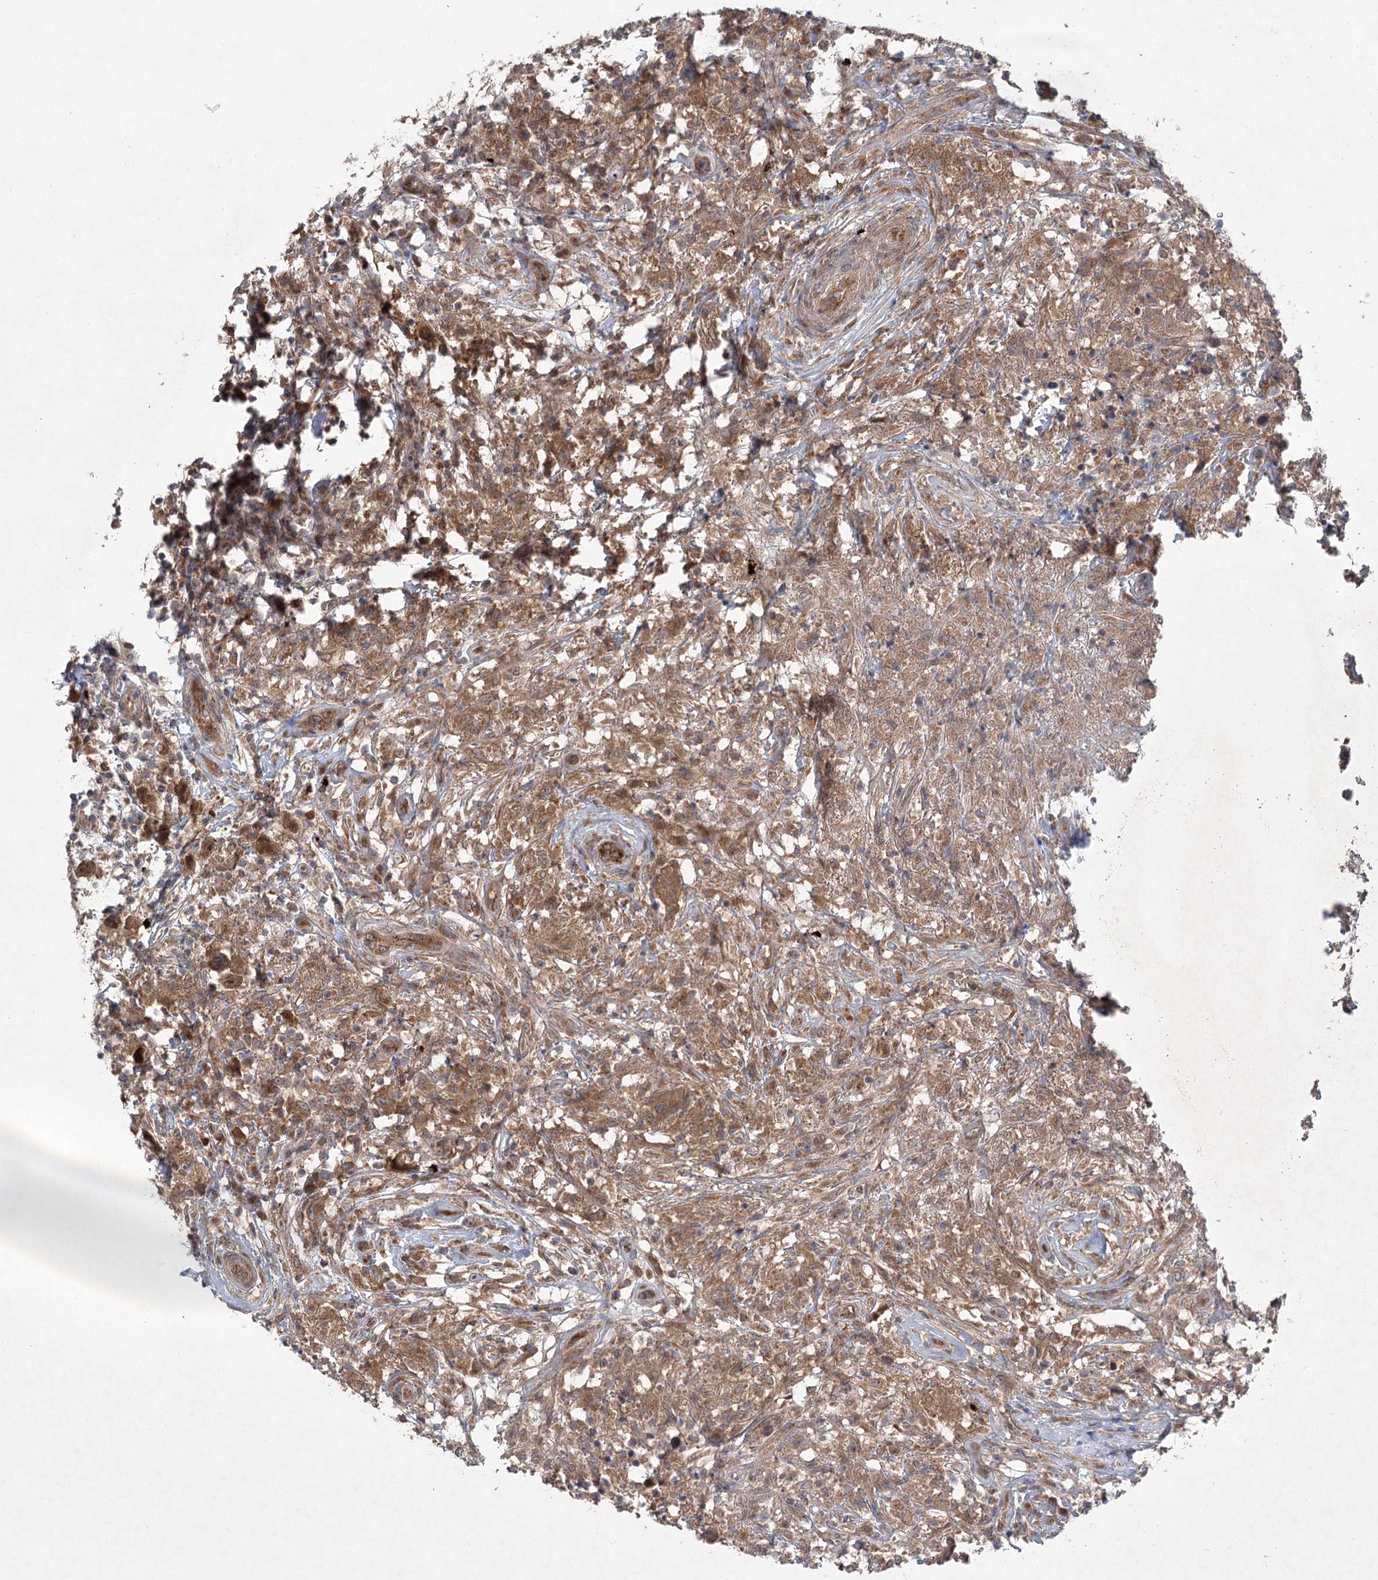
{"staining": {"intensity": "moderate", "quantity": ">75%", "location": "cytoplasmic/membranous"}, "tissue": "testis cancer", "cell_type": "Tumor cells", "image_type": "cancer", "snomed": [{"axis": "morphology", "description": "Seminoma, NOS"}, {"axis": "topography", "description": "Testis"}], "caption": "DAB immunohistochemical staining of human testis seminoma shows moderate cytoplasmic/membranous protein staining in approximately >75% of tumor cells.", "gene": "METTL24", "patient": {"sex": "male", "age": 49}}